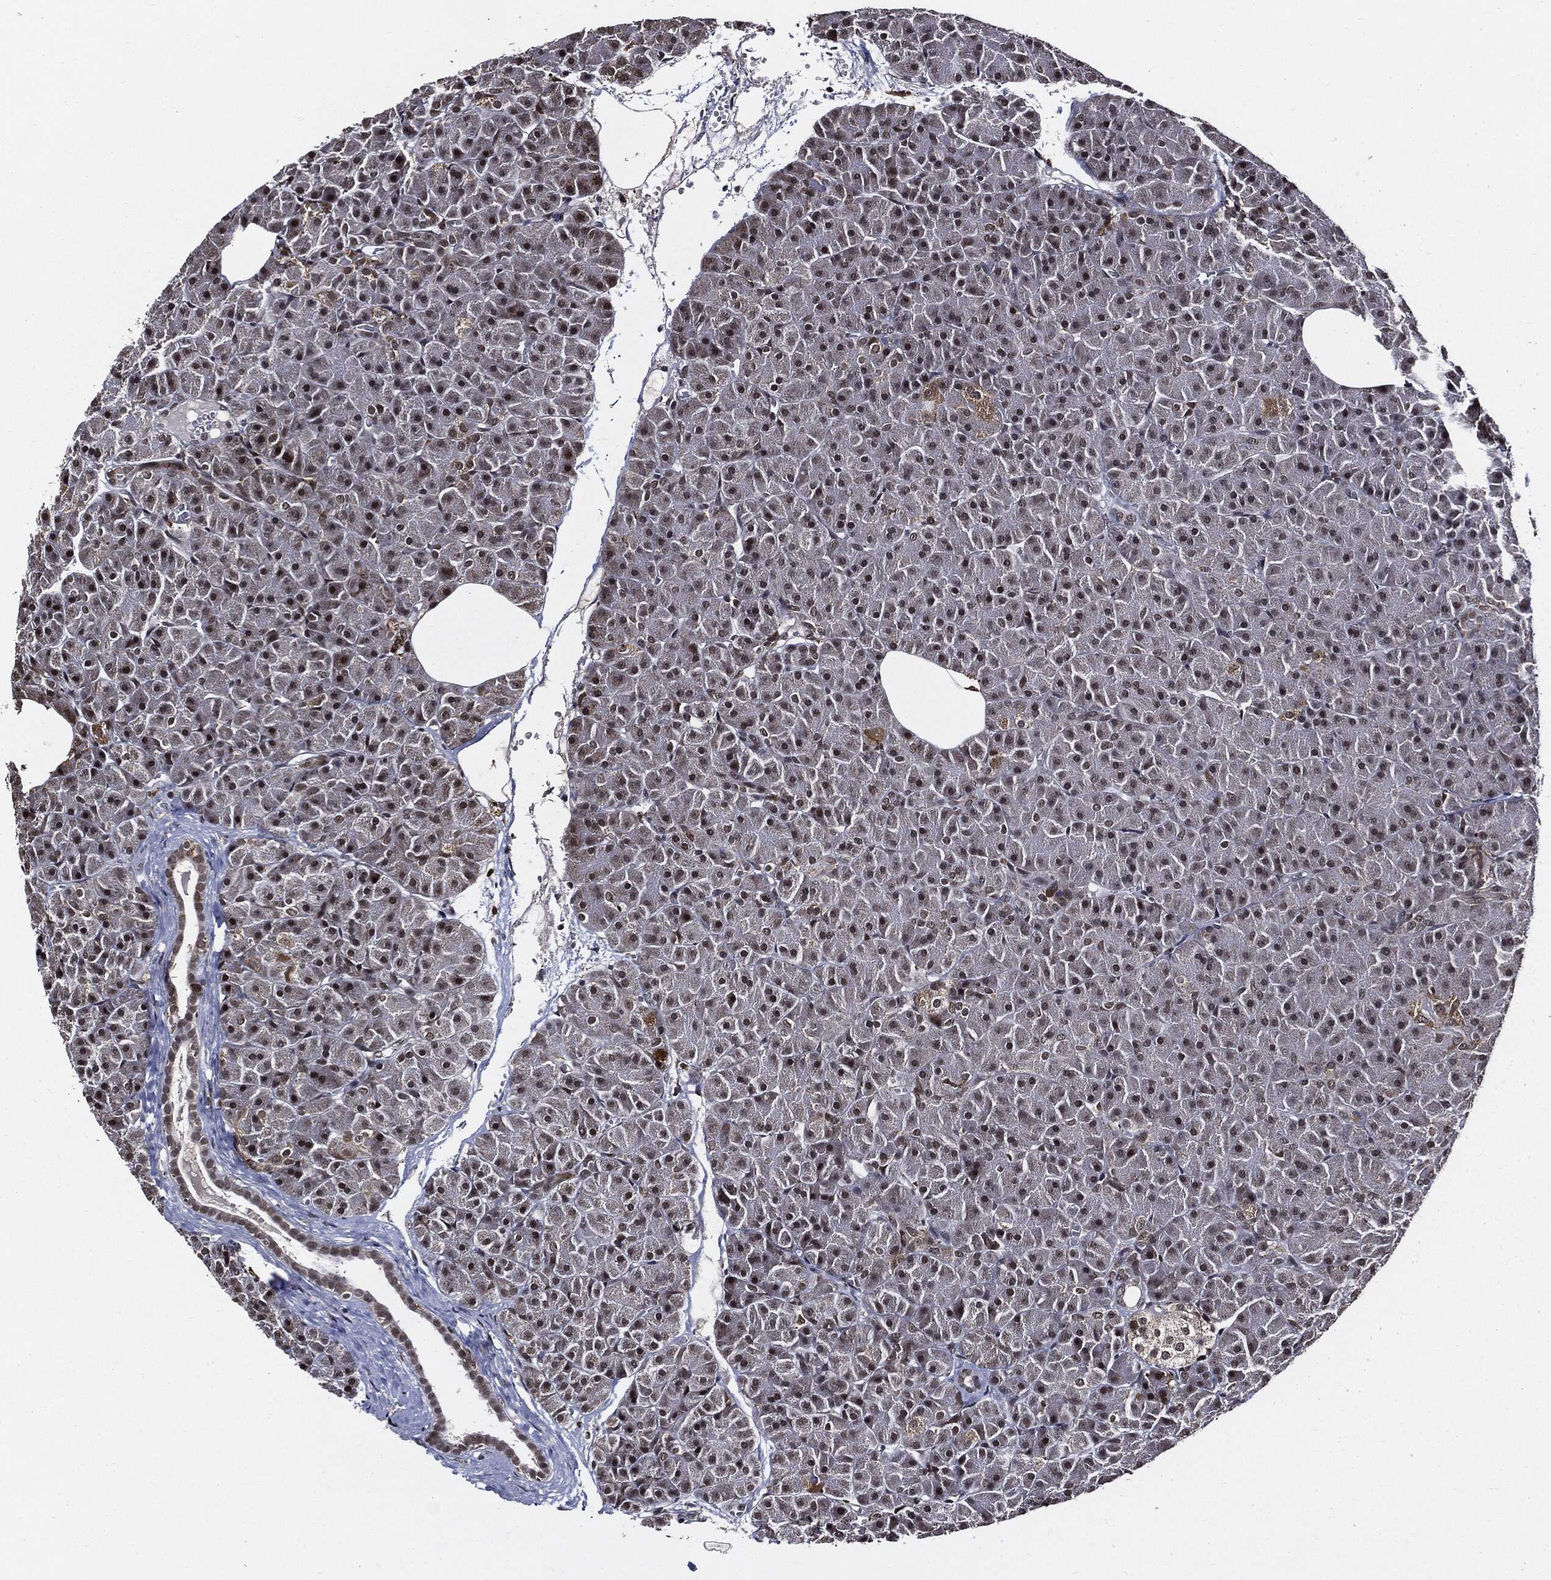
{"staining": {"intensity": "strong", "quantity": "25%-75%", "location": "nuclear"}, "tissue": "pancreas", "cell_type": "Exocrine glandular cells", "image_type": "normal", "snomed": [{"axis": "morphology", "description": "Normal tissue, NOS"}, {"axis": "topography", "description": "Pancreas"}], "caption": "IHC (DAB (3,3'-diaminobenzidine)) staining of benign pancreas shows strong nuclear protein positivity in approximately 25%-75% of exocrine glandular cells.", "gene": "SUGT1", "patient": {"sex": "male", "age": 61}}